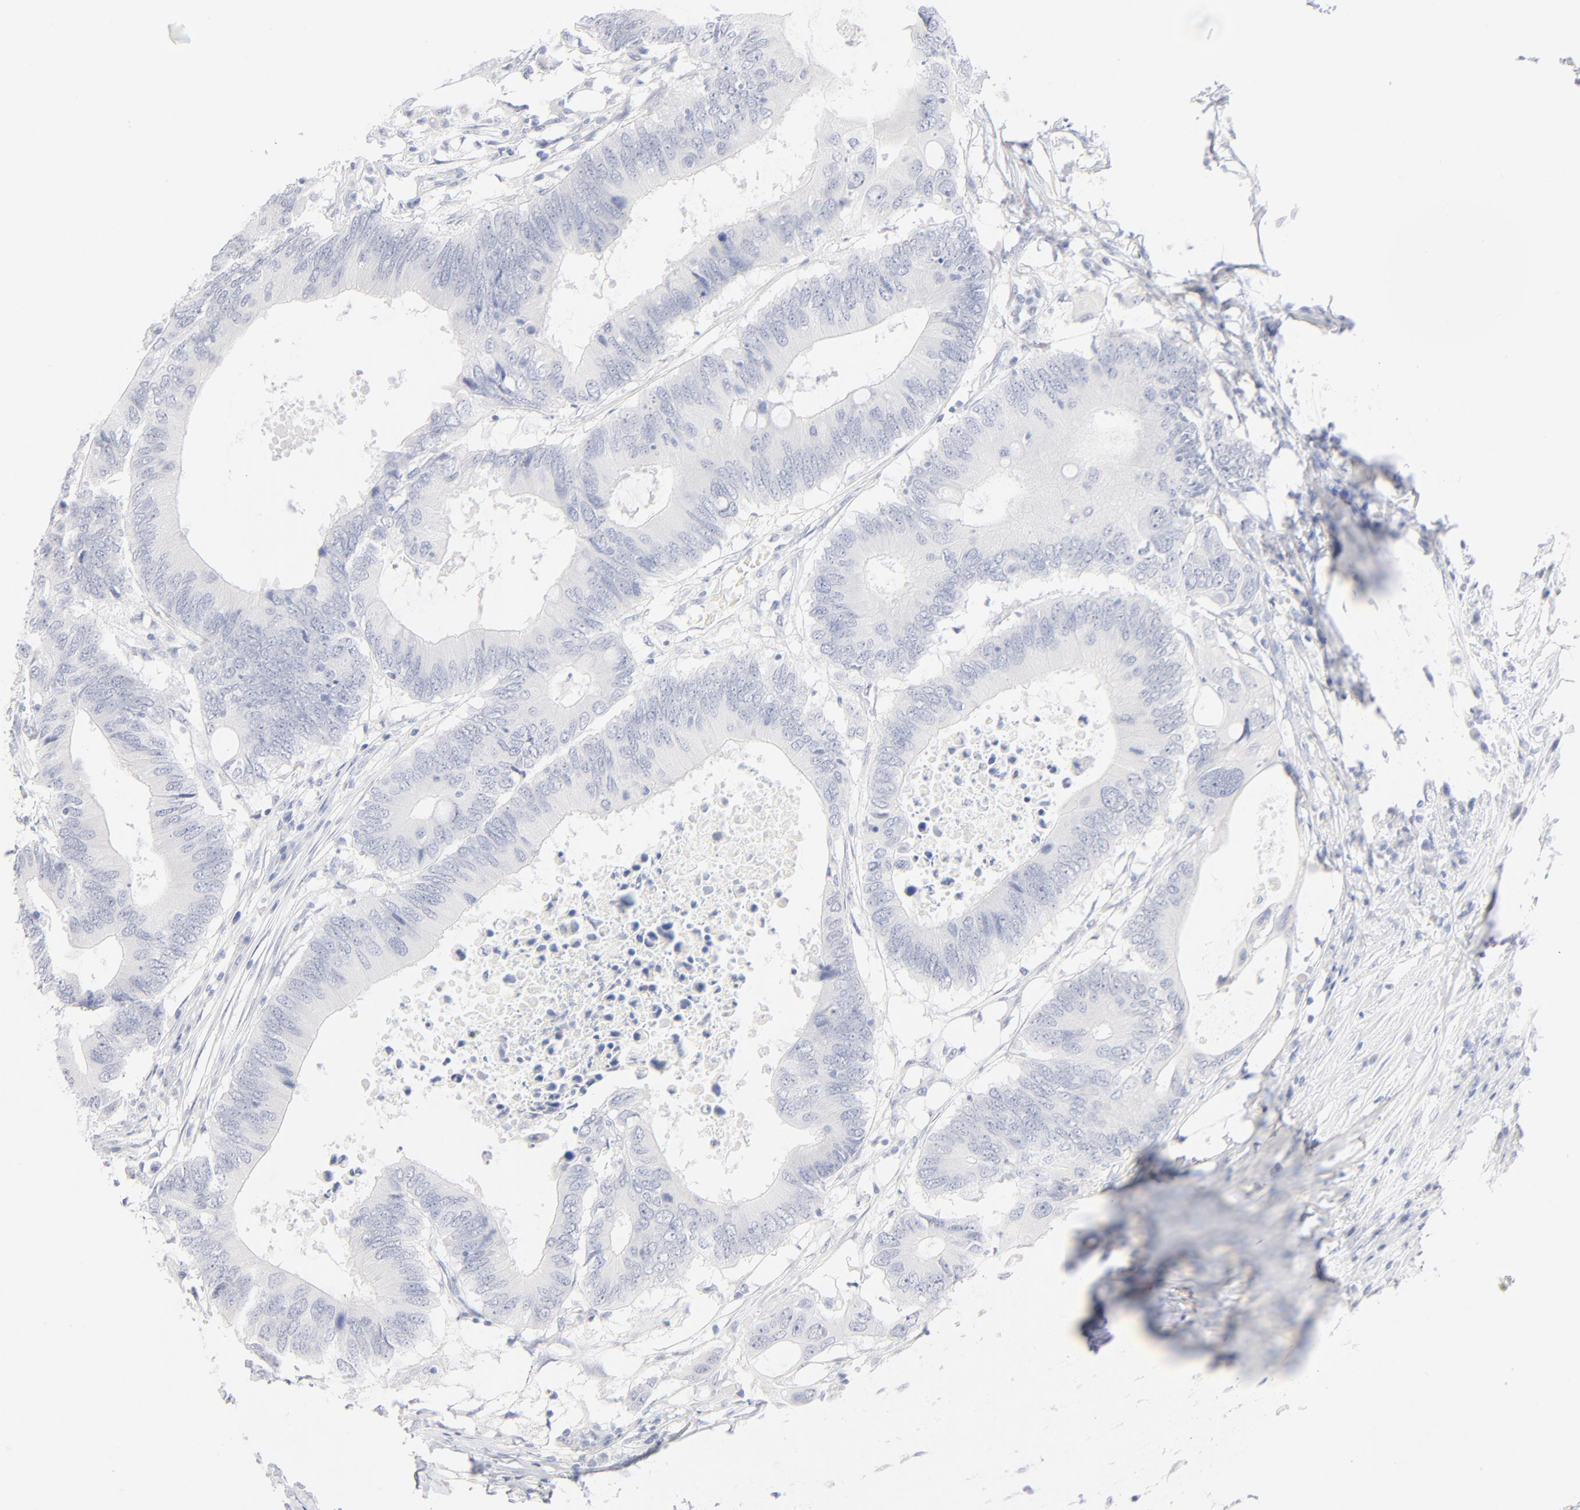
{"staining": {"intensity": "negative", "quantity": "none", "location": "none"}, "tissue": "colorectal cancer", "cell_type": "Tumor cells", "image_type": "cancer", "snomed": [{"axis": "morphology", "description": "Adenocarcinoma, NOS"}, {"axis": "topography", "description": "Colon"}], "caption": "Image shows no protein positivity in tumor cells of colorectal adenocarcinoma tissue.", "gene": "ONECUT1", "patient": {"sex": "male", "age": 71}}